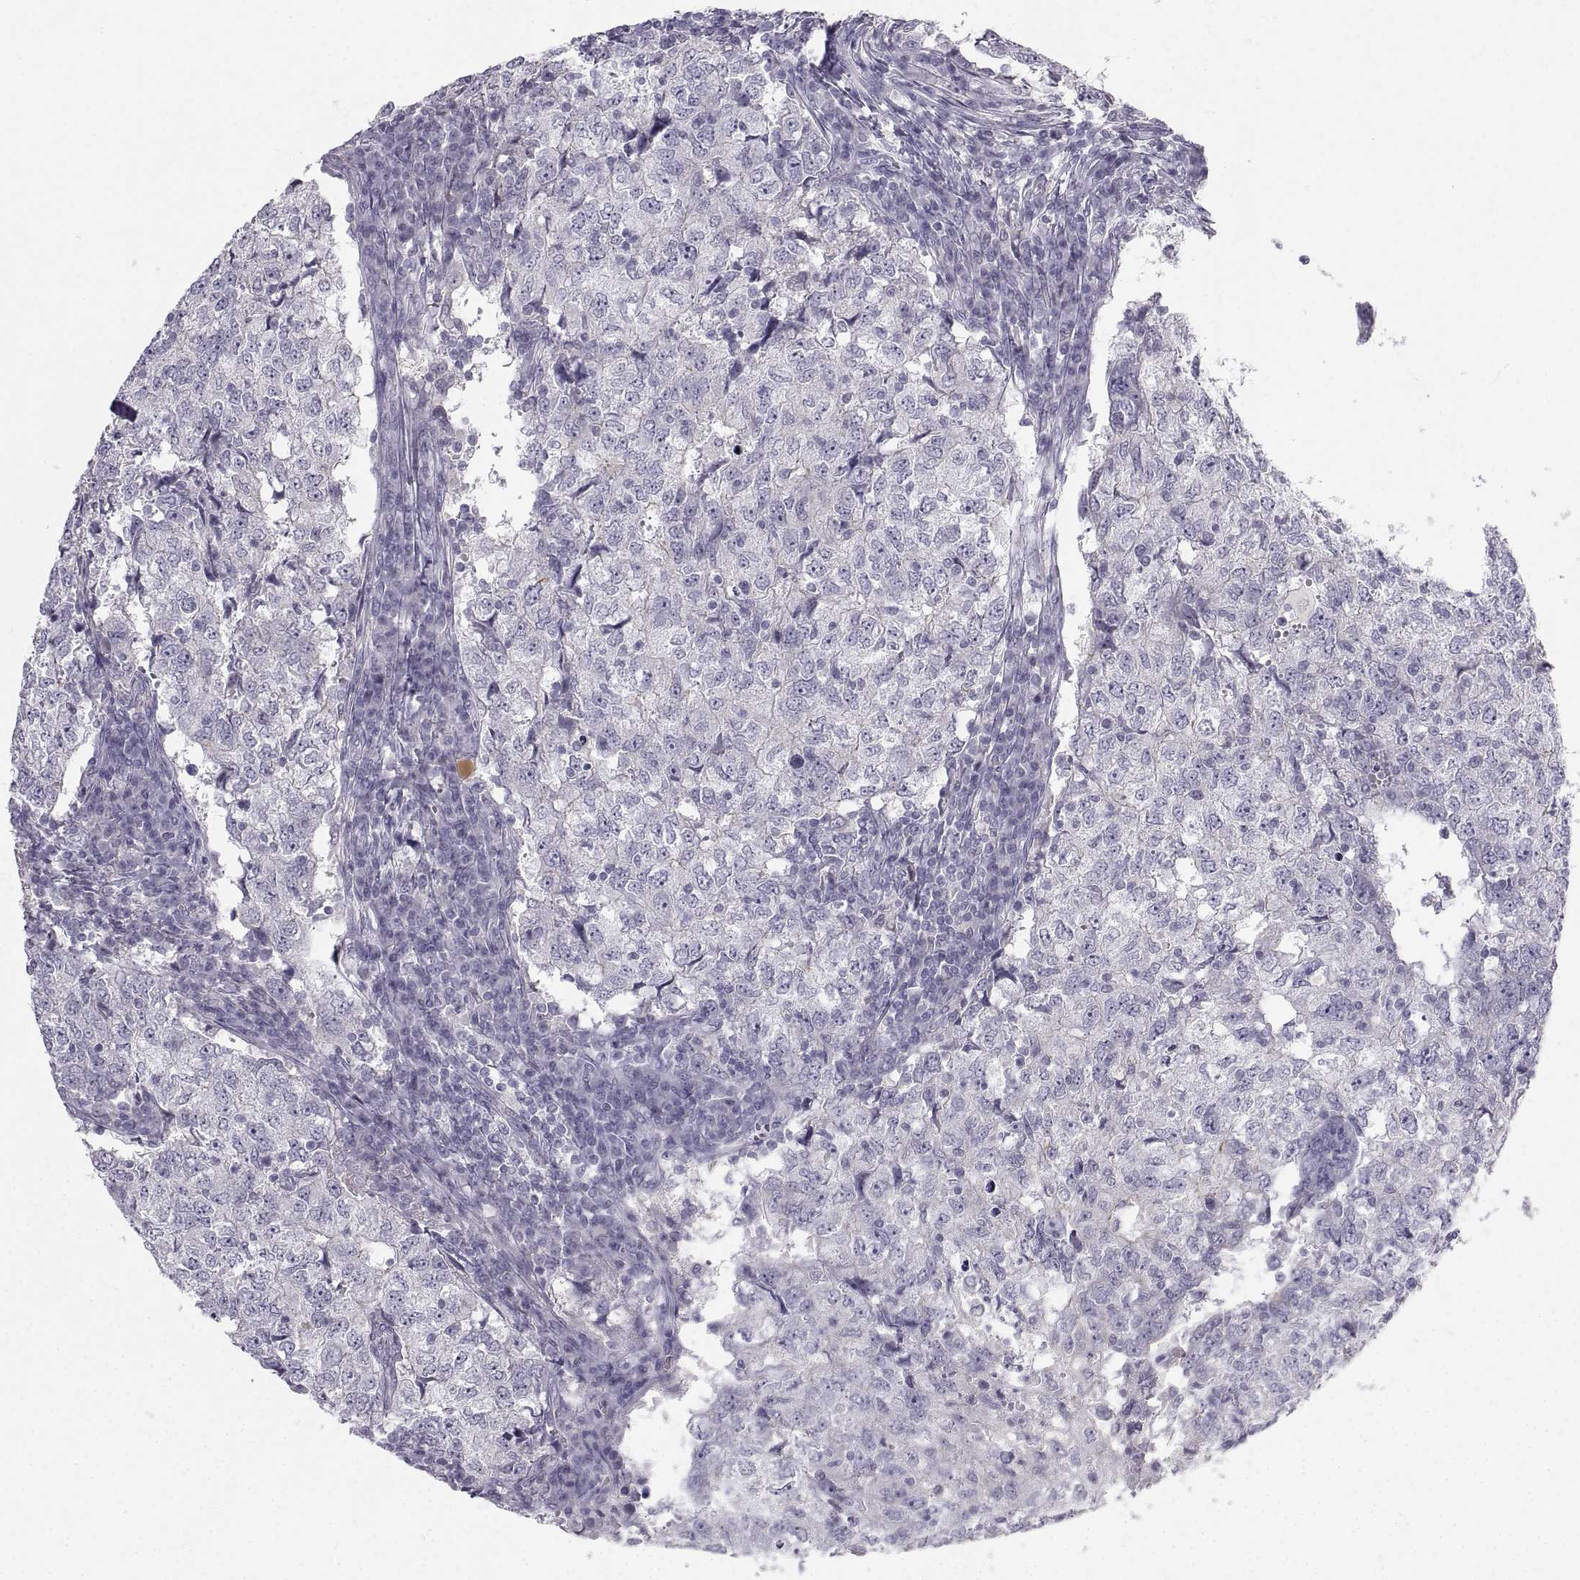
{"staining": {"intensity": "negative", "quantity": "none", "location": "none"}, "tissue": "breast cancer", "cell_type": "Tumor cells", "image_type": "cancer", "snomed": [{"axis": "morphology", "description": "Duct carcinoma"}, {"axis": "topography", "description": "Breast"}], "caption": "IHC of breast intraductal carcinoma reveals no expression in tumor cells. Brightfield microscopy of immunohistochemistry (IHC) stained with DAB (brown) and hematoxylin (blue), captured at high magnification.", "gene": "ZNF185", "patient": {"sex": "female", "age": 30}}